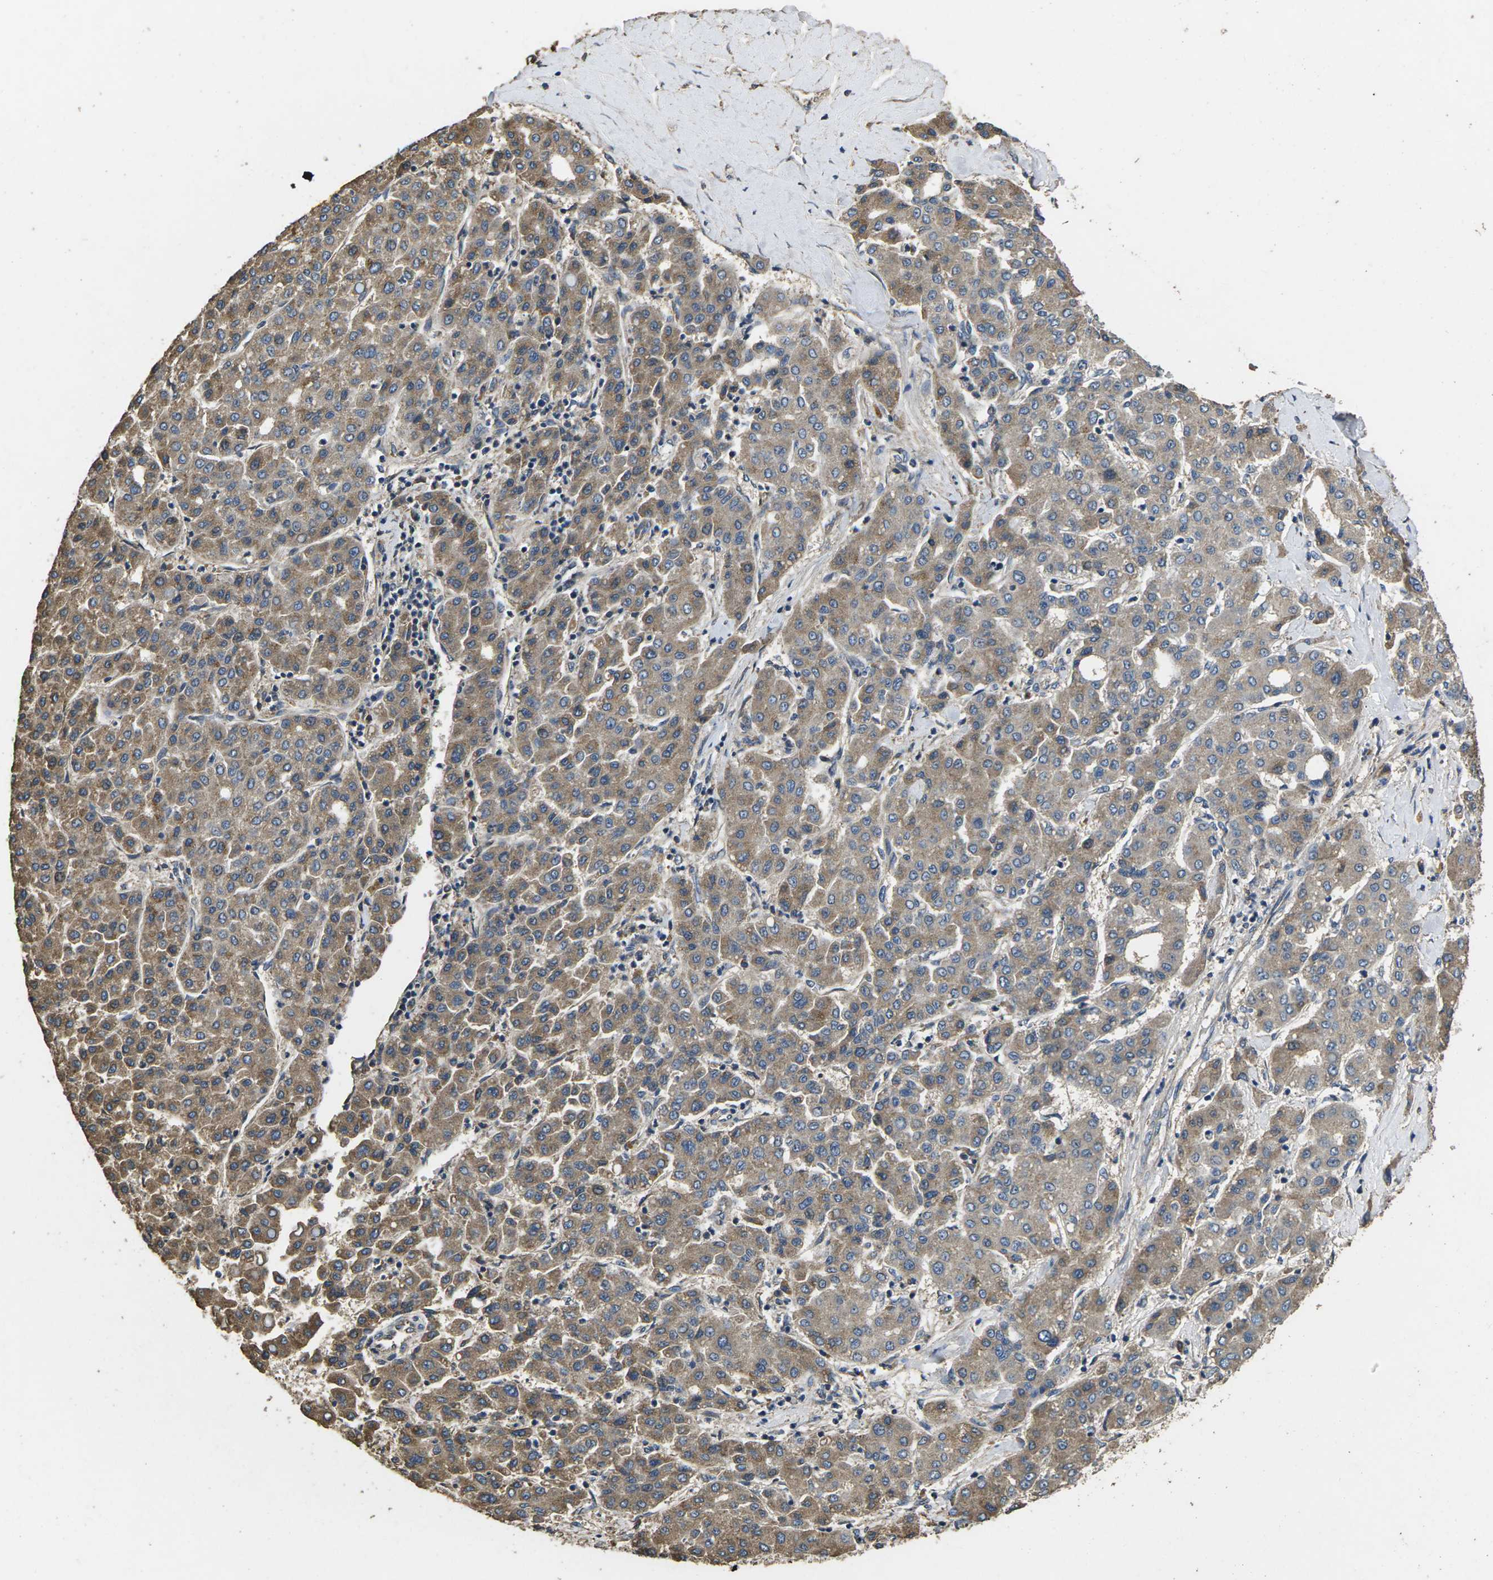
{"staining": {"intensity": "moderate", "quantity": "25%-75%", "location": "cytoplasmic/membranous"}, "tissue": "liver cancer", "cell_type": "Tumor cells", "image_type": "cancer", "snomed": [{"axis": "morphology", "description": "Carcinoma, Hepatocellular, NOS"}, {"axis": "topography", "description": "Liver"}], "caption": "Human liver cancer (hepatocellular carcinoma) stained with a protein marker reveals moderate staining in tumor cells.", "gene": "B4GAT1", "patient": {"sex": "male", "age": 65}}